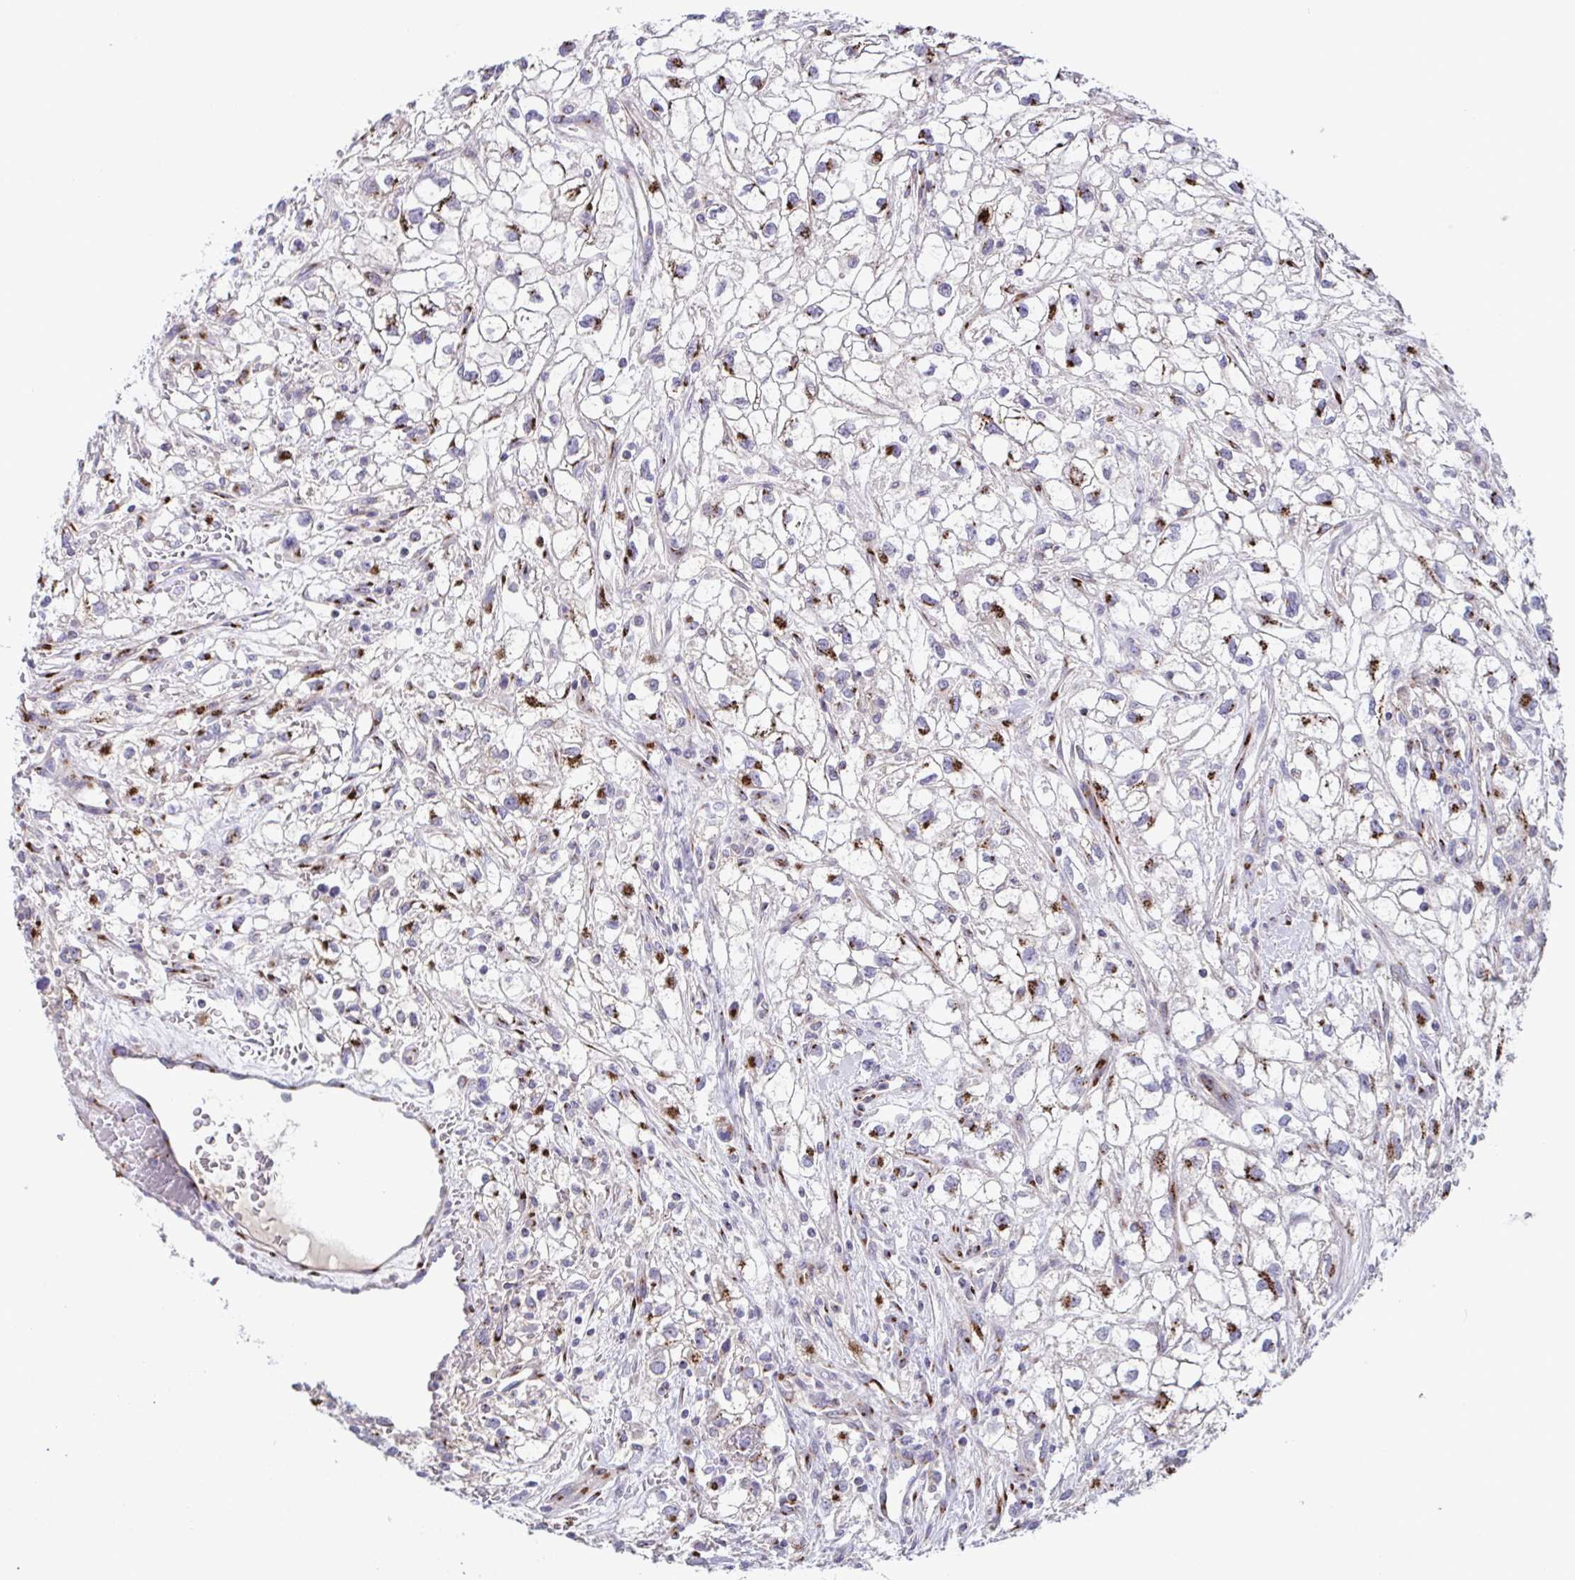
{"staining": {"intensity": "strong", "quantity": ">75%", "location": "cytoplasmic/membranous"}, "tissue": "renal cancer", "cell_type": "Tumor cells", "image_type": "cancer", "snomed": [{"axis": "morphology", "description": "Adenocarcinoma, NOS"}, {"axis": "topography", "description": "Kidney"}], "caption": "This is an image of IHC staining of adenocarcinoma (renal), which shows strong expression in the cytoplasmic/membranous of tumor cells.", "gene": "COL17A1", "patient": {"sex": "male", "age": 59}}